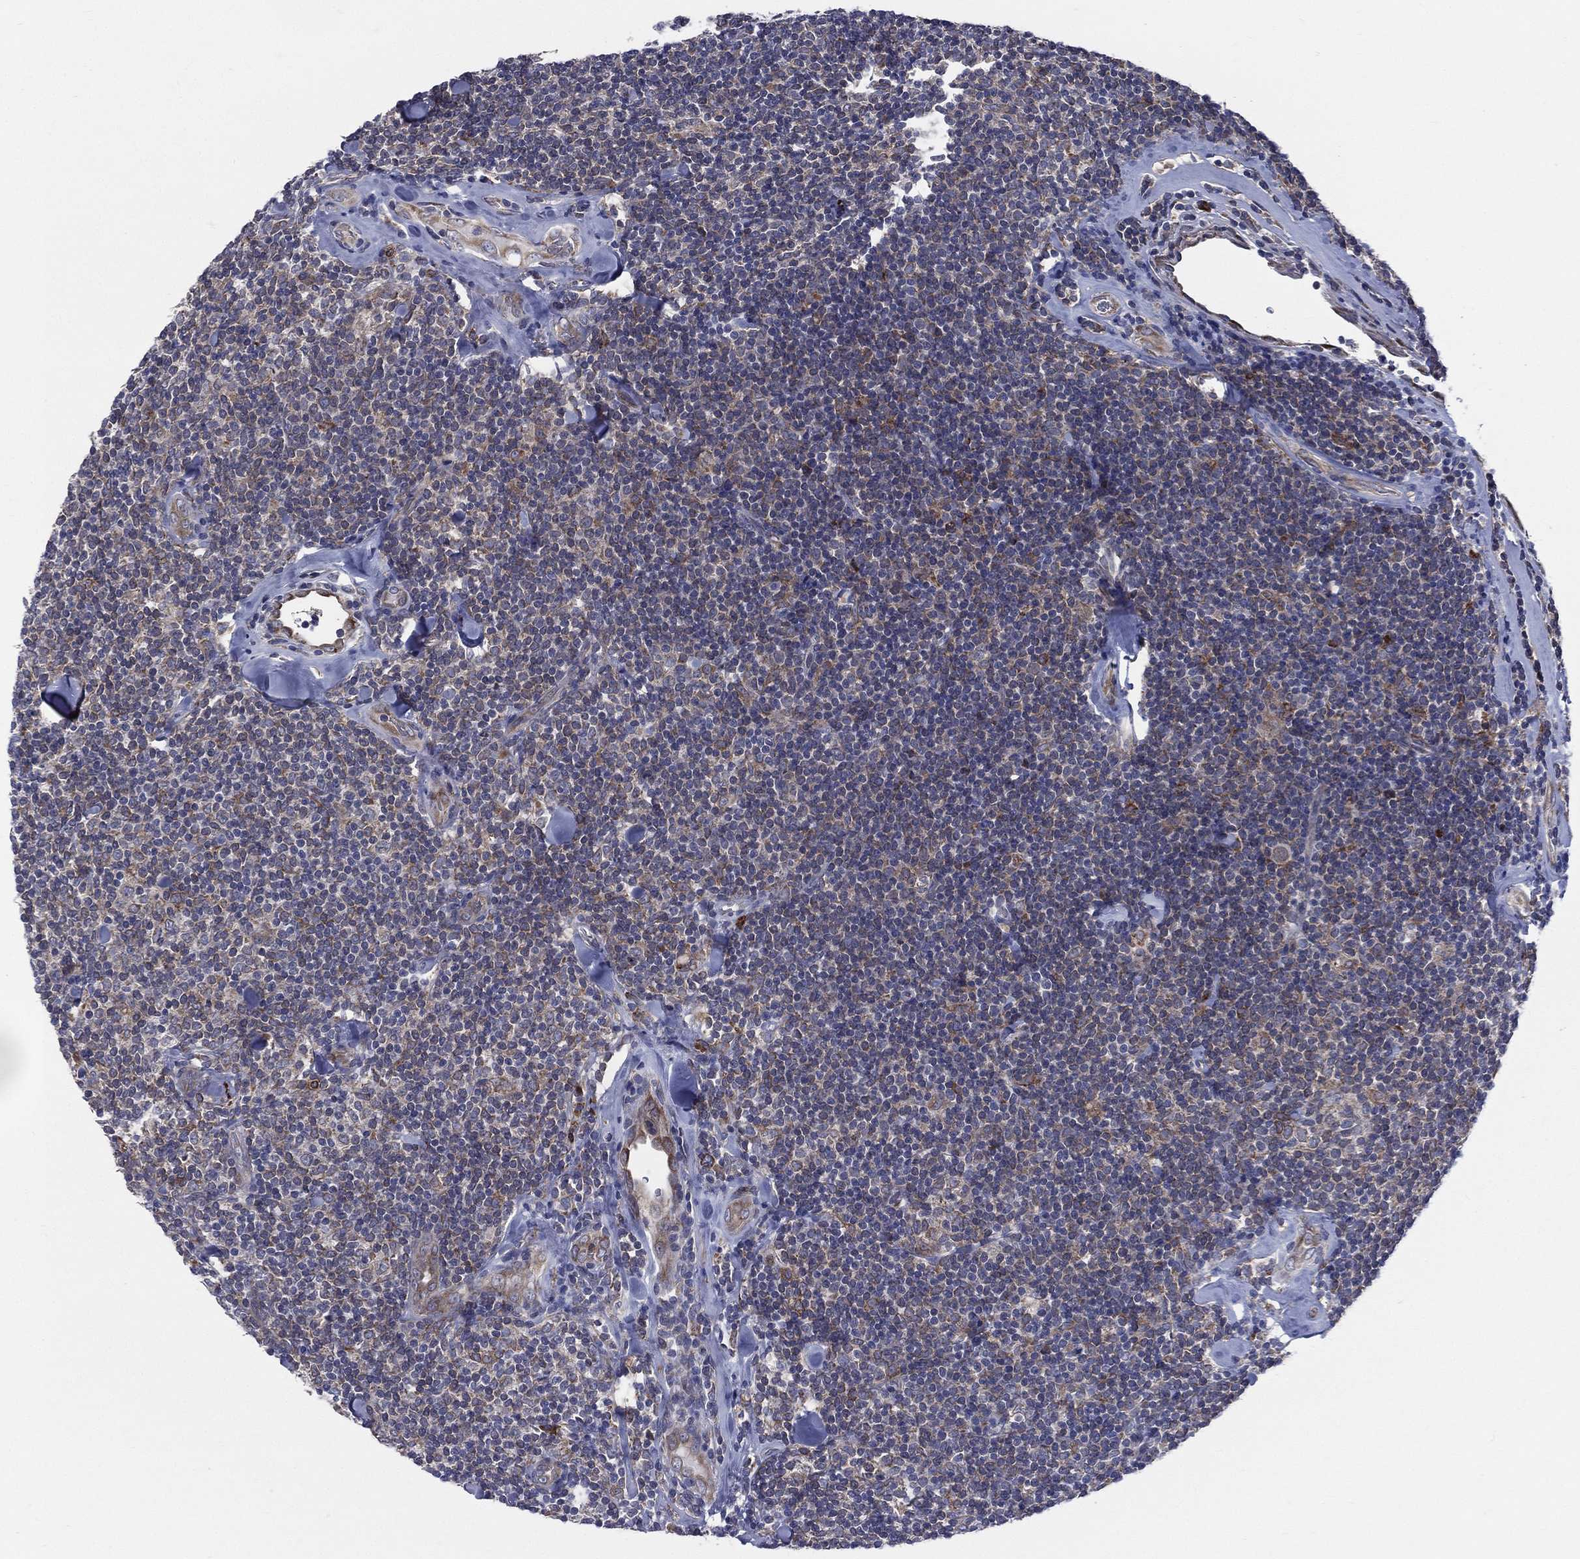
{"staining": {"intensity": "negative", "quantity": "none", "location": "none"}, "tissue": "lymphoma", "cell_type": "Tumor cells", "image_type": "cancer", "snomed": [{"axis": "morphology", "description": "Malignant lymphoma, non-Hodgkin's type, Low grade"}, {"axis": "topography", "description": "Lymph node"}], "caption": "This is an immunohistochemistry (IHC) micrograph of lymphoma. There is no positivity in tumor cells.", "gene": "CCDC159", "patient": {"sex": "female", "age": 56}}